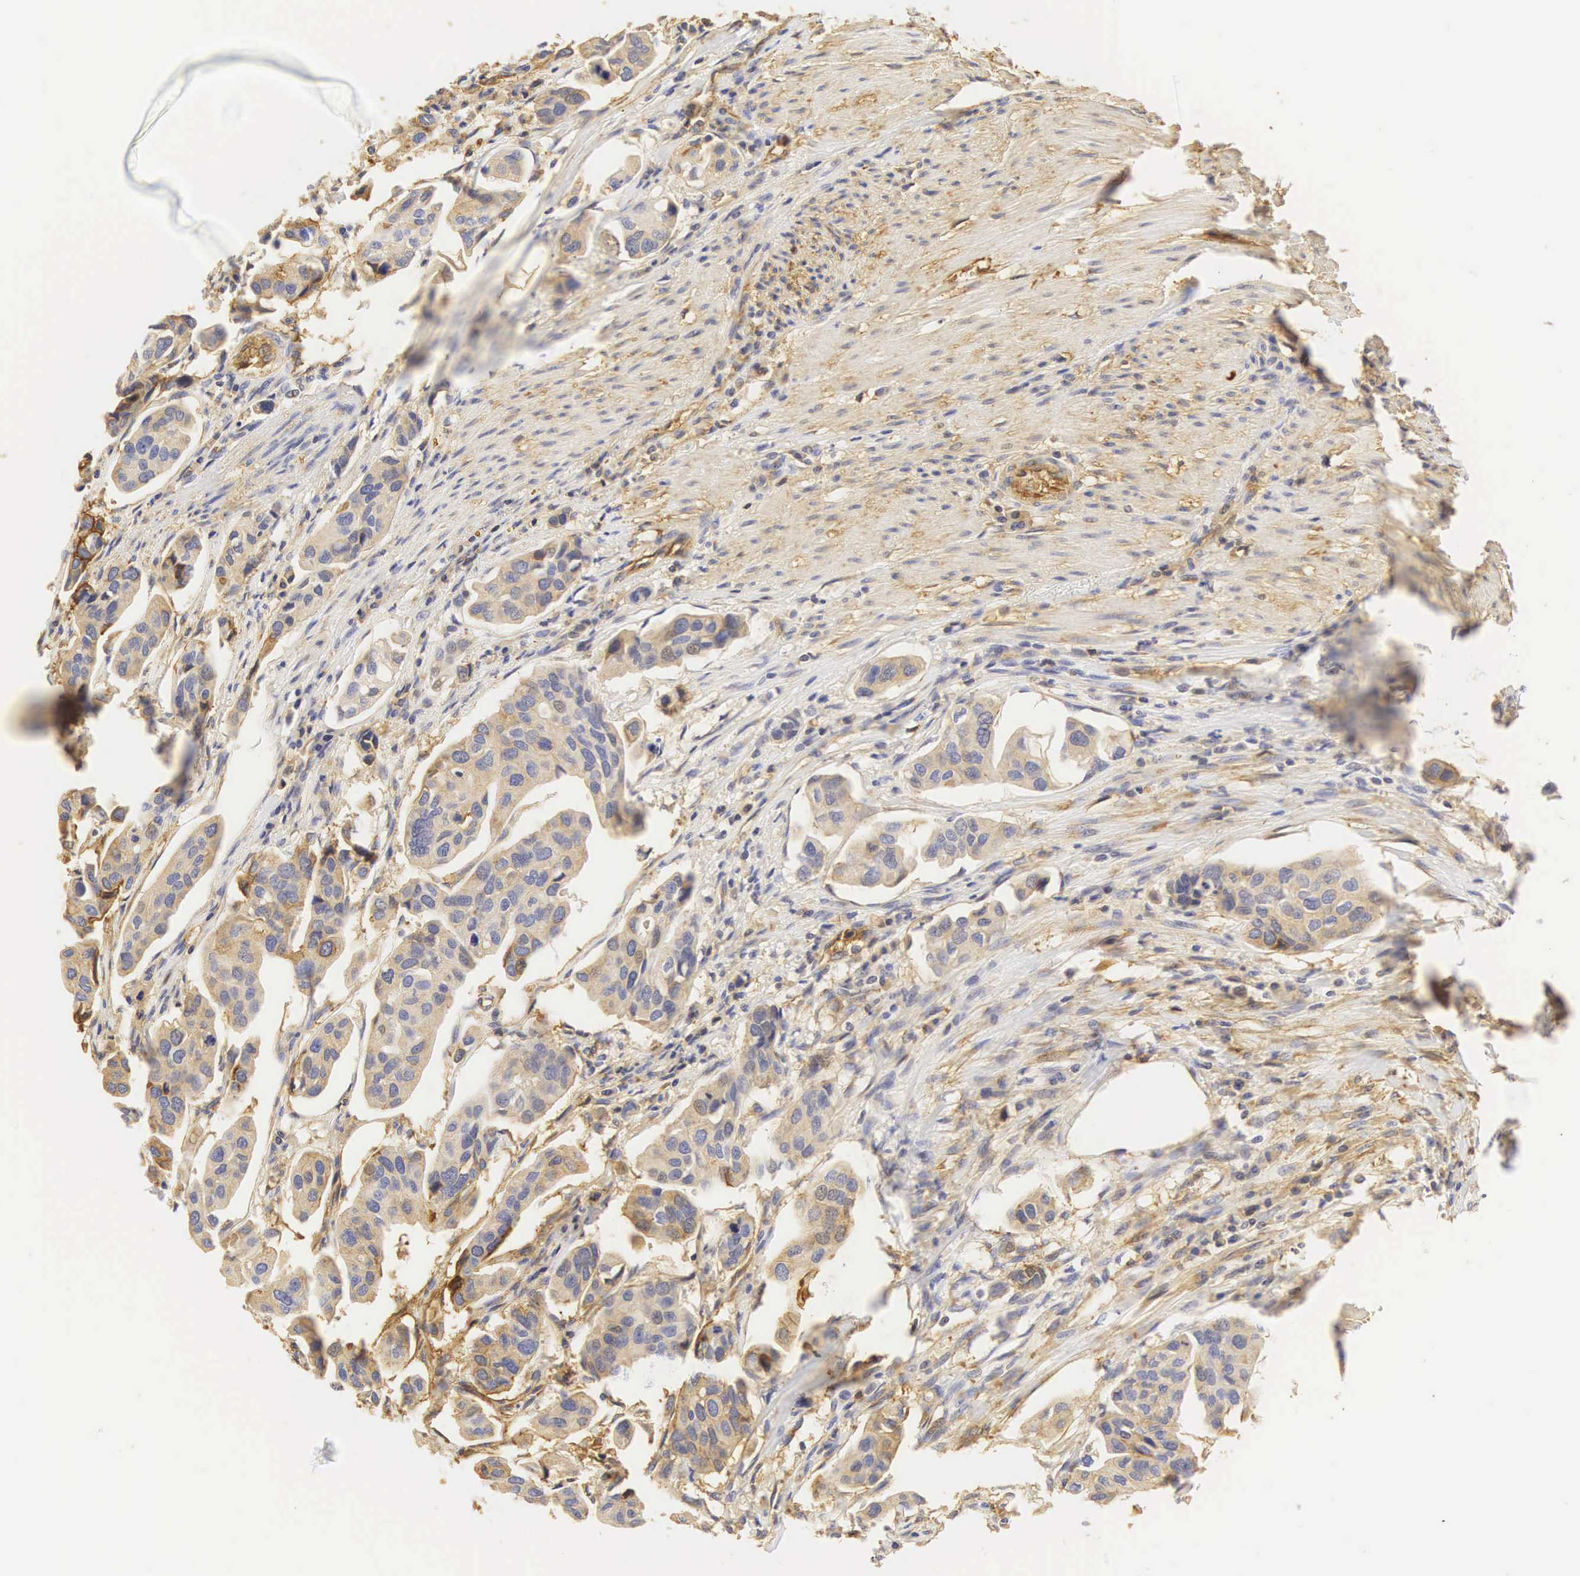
{"staining": {"intensity": "weak", "quantity": "25%-75%", "location": "cytoplasmic/membranous"}, "tissue": "urothelial cancer", "cell_type": "Tumor cells", "image_type": "cancer", "snomed": [{"axis": "morphology", "description": "Adenocarcinoma, NOS"}, {"axis": "topography", "description": "Urinary bladder"}], "caption": "Immunohistochemical staining of adenocarcinoma reveals low levels of weak cytoplasmic/membranous protein expression in about 25%-75% of tumor cells.", "gene": "CD99", "patient": {"sex": "male", "age": 61}}